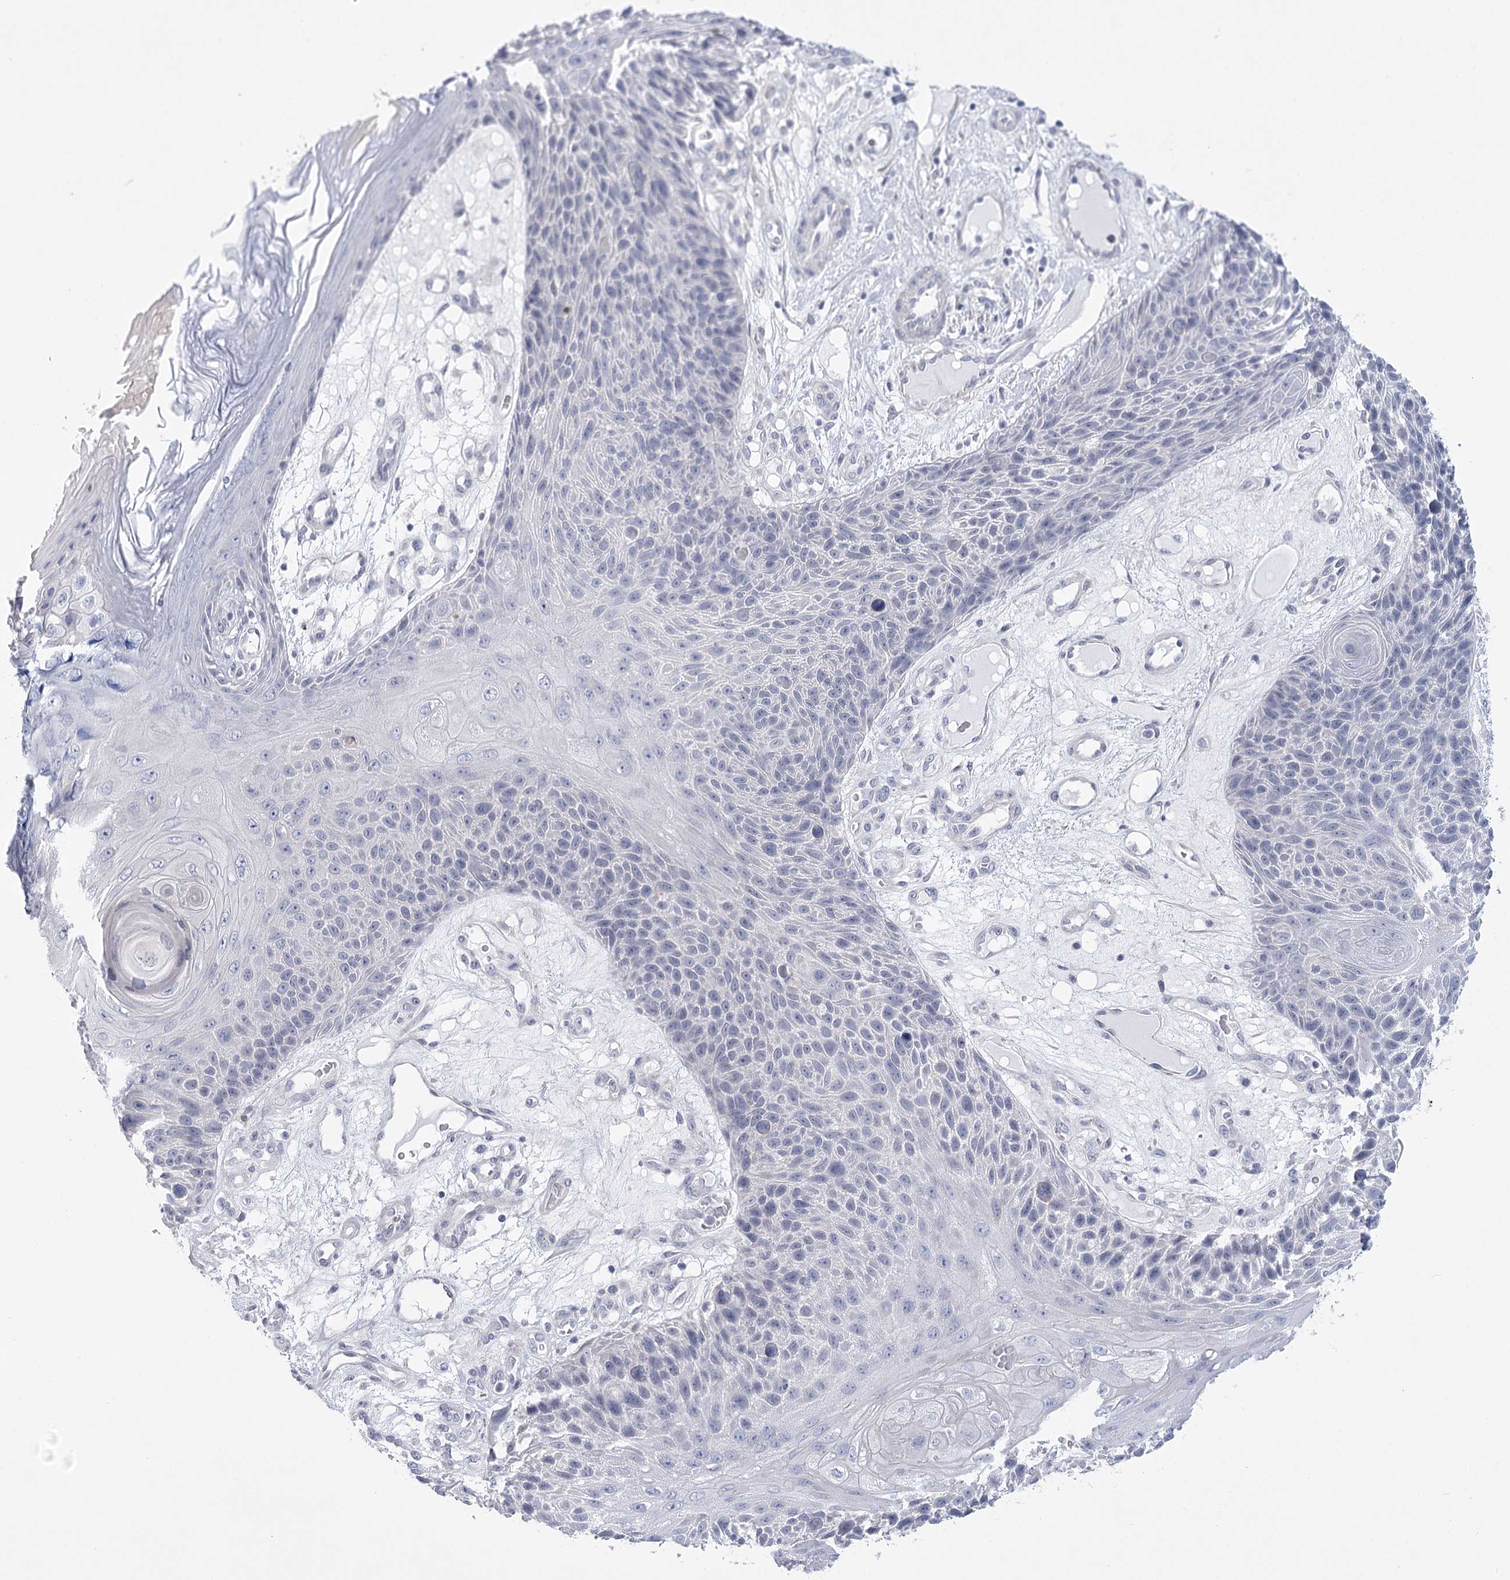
{"staining": {"intensity": "negative", "quantity": "none", "location": "none"}, "tissue": "skin cancer", "cell_type": "Tumor cells", "image_type": "cancer", "snomed": [{"axis": "morphology", "description": "Squamous cell carcinoma, NOS"}, {"axis": "topography", "description": "Skin"}], "caption": "Tumor cells are negative for brown protein staining in squamous cell carcinoma (skin).", "gene": "FAM76B", "patient": {"sex": "female", "age": 88}}